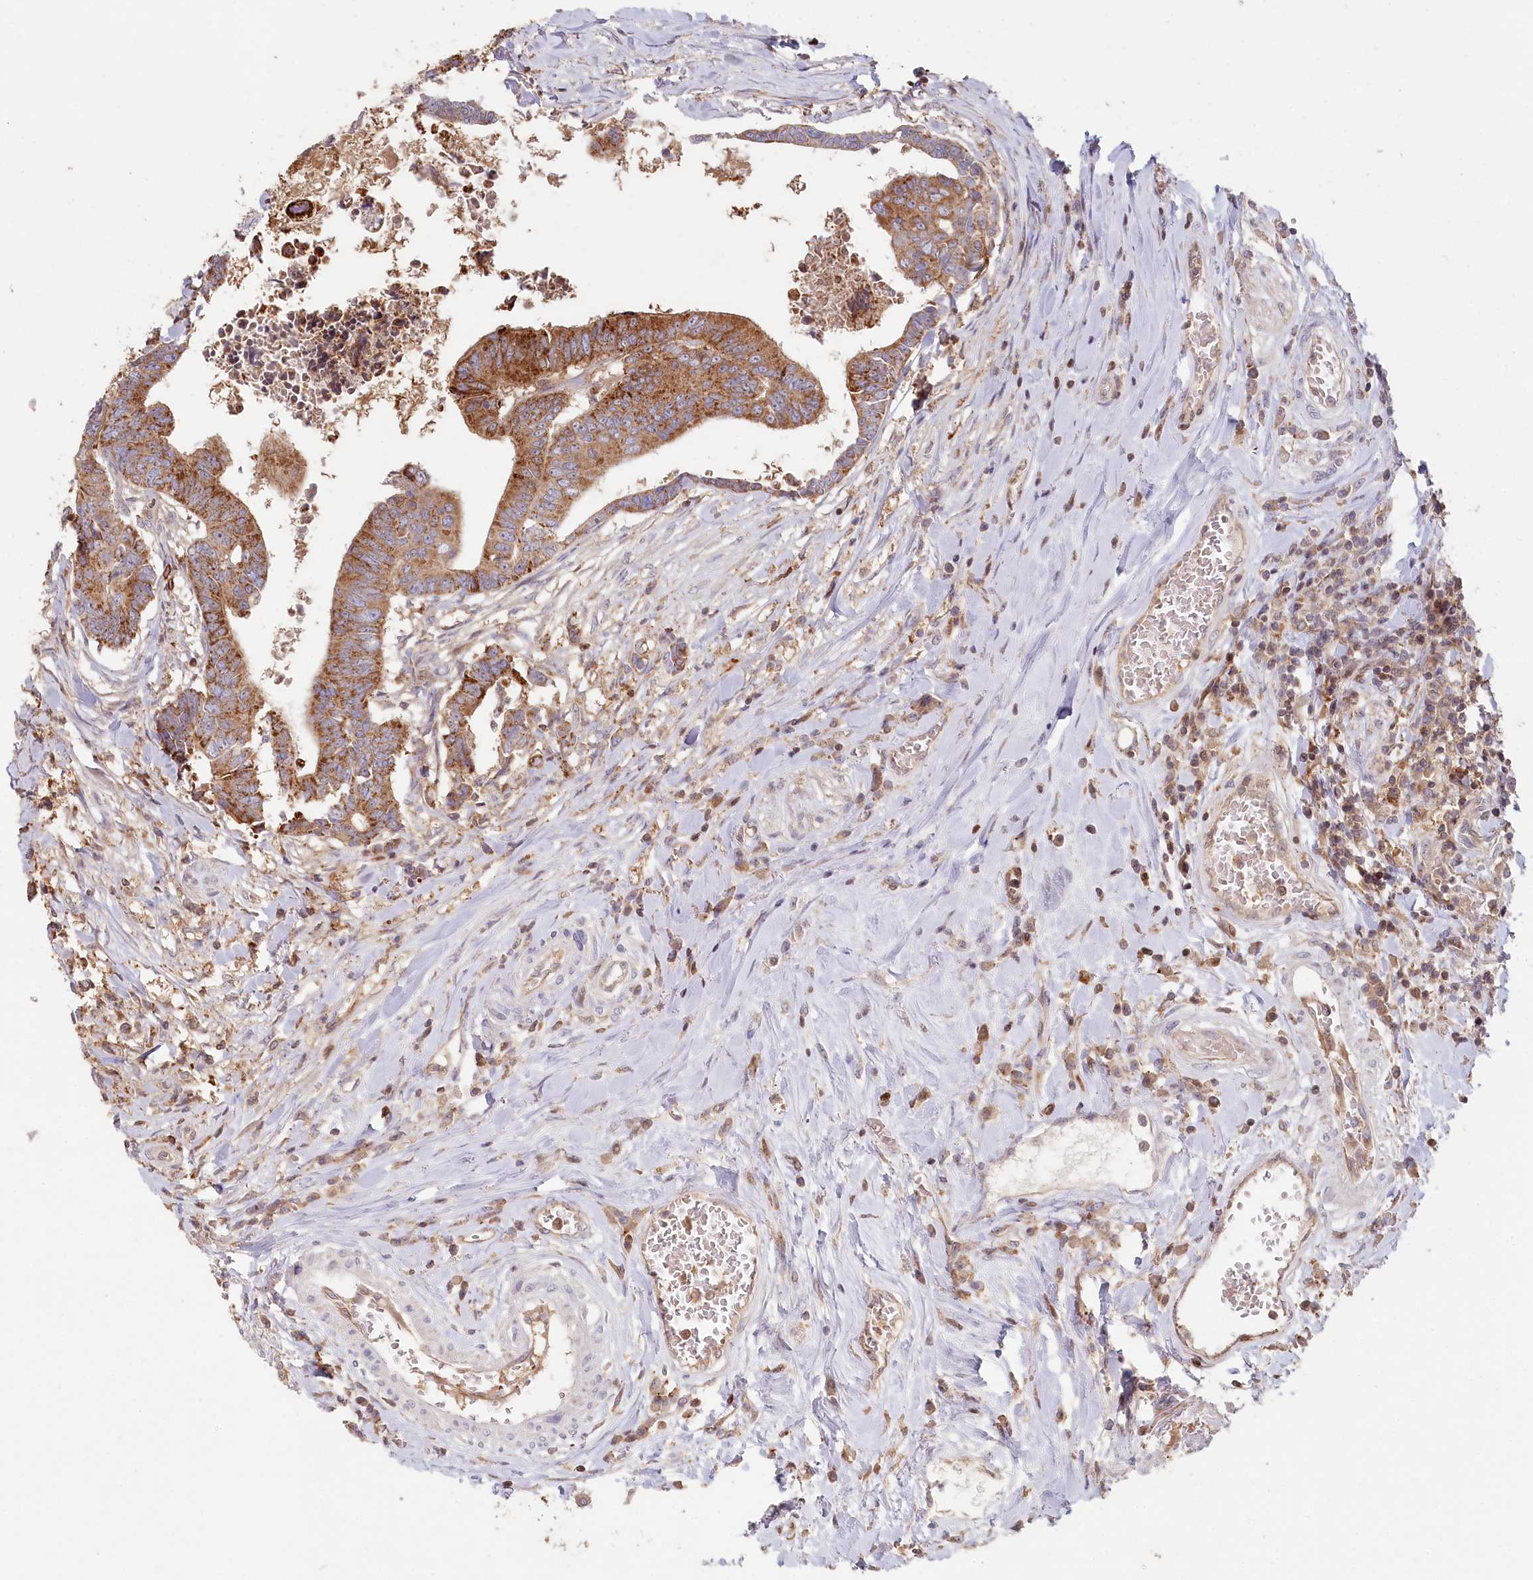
{"staining": {"intensity": "moderate", "quantity": ">75%", "location": "cytoplasmic/membranous"}, "tissue": "colorectal cancer", "cell_type": "Tumor cells", "image_type": "cancer", "snomed": [{"axis": "morphology", "description": "Adenocarcinoma, NOS"}, {"axis": "topography", "description": "Rectum"}], "caption": "IHC image of adenocarcinoma (colorectal) stained for a protein (brown), which displays medium levels of moderate cytoplasmic/membranous positivity in approximately >75% of tumor cells.", "gene": "HAL", "patient": {"sex": "female", "age": 65}}